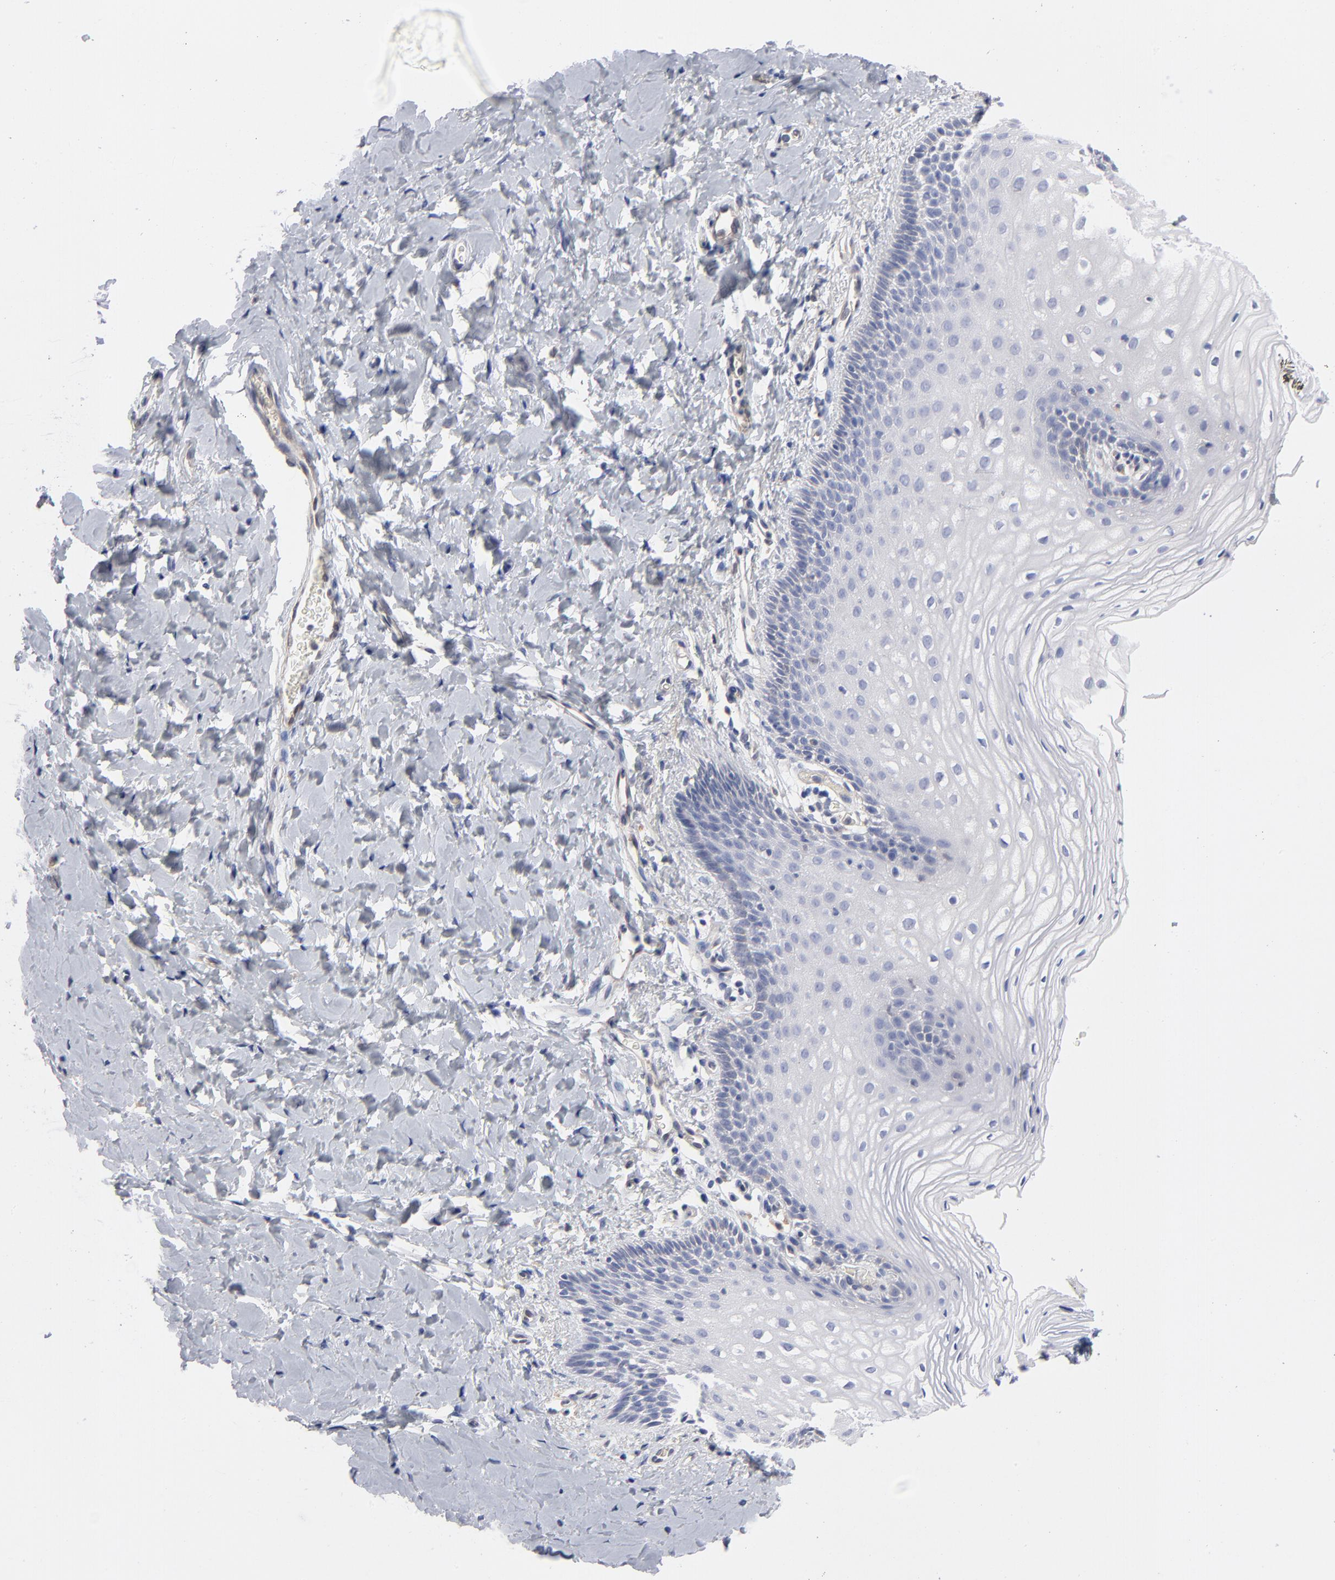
{"staining": {"intensity": "negative", "quantity": "none", "location": "none"}, "tissue": "vagina", "cell_type": "Squamous epithelial cells", "image_type": "normal", "snomed": [{"axis": "morphology", "description": "Normal tissue, NOS"}, {"axis": "topography", "description": "Vagina"}], "caption": "Immunohistochemistry of benign human vagina reveals no expression in squamous epithelial cells.", "gene": "ARRB1", "patient": {"sex": "female", "age": 55}}